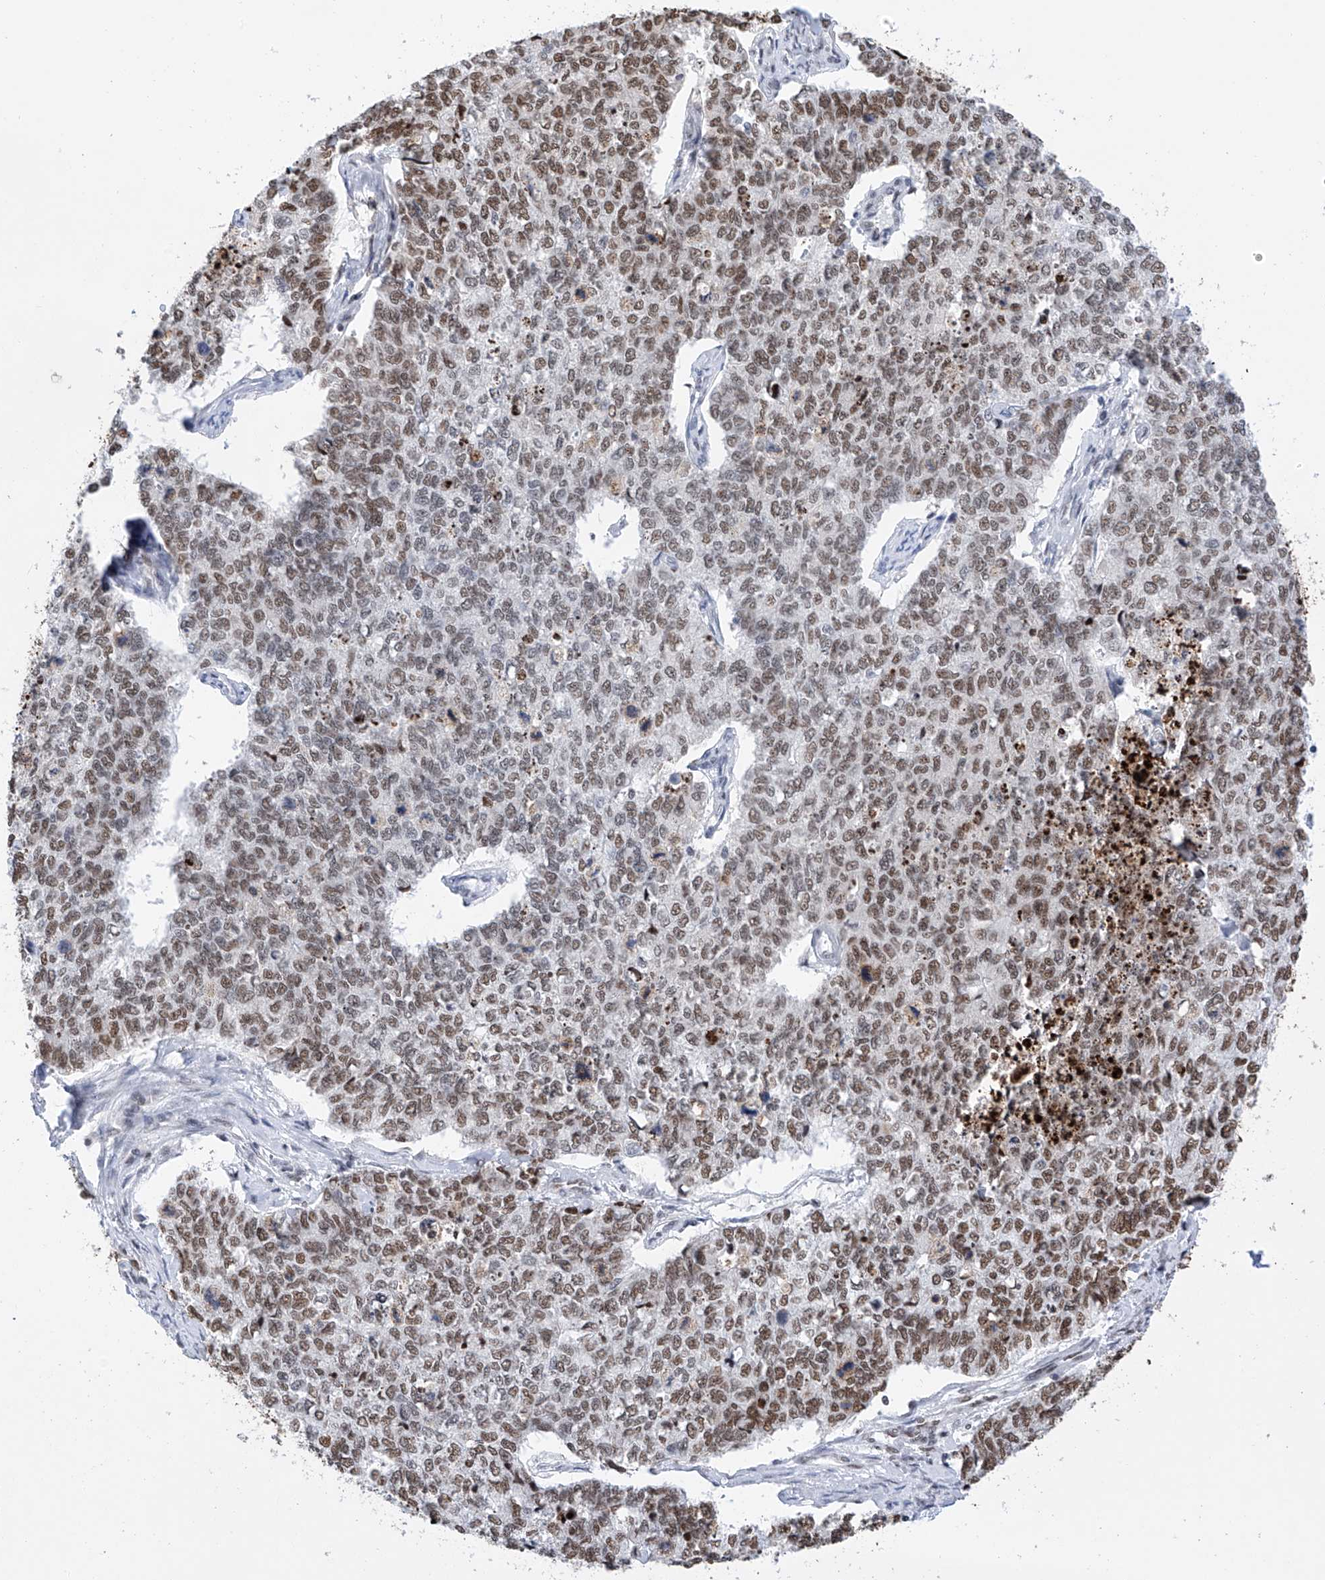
{"staining": {"intensity": "strong", "quantity": ">75%", "location": "nuclear"}, "tissue": "cervical cancer", "cell_type": "Tumor cells", "image_type": "cancer", "snomed": [{"axis": "morphology", "description": "Squamous cell carcinoma, NOS"}, {"axis": "topography", "description": "Cervix"}], "caption": "Immunohistochemical staining of human squamous cell carcinoma (cervical) displays strong nuclear protein positivity in about >75% of tumor cells.", "gene": "SRSF6", "patient": {"sex": "female", "age": 63}}